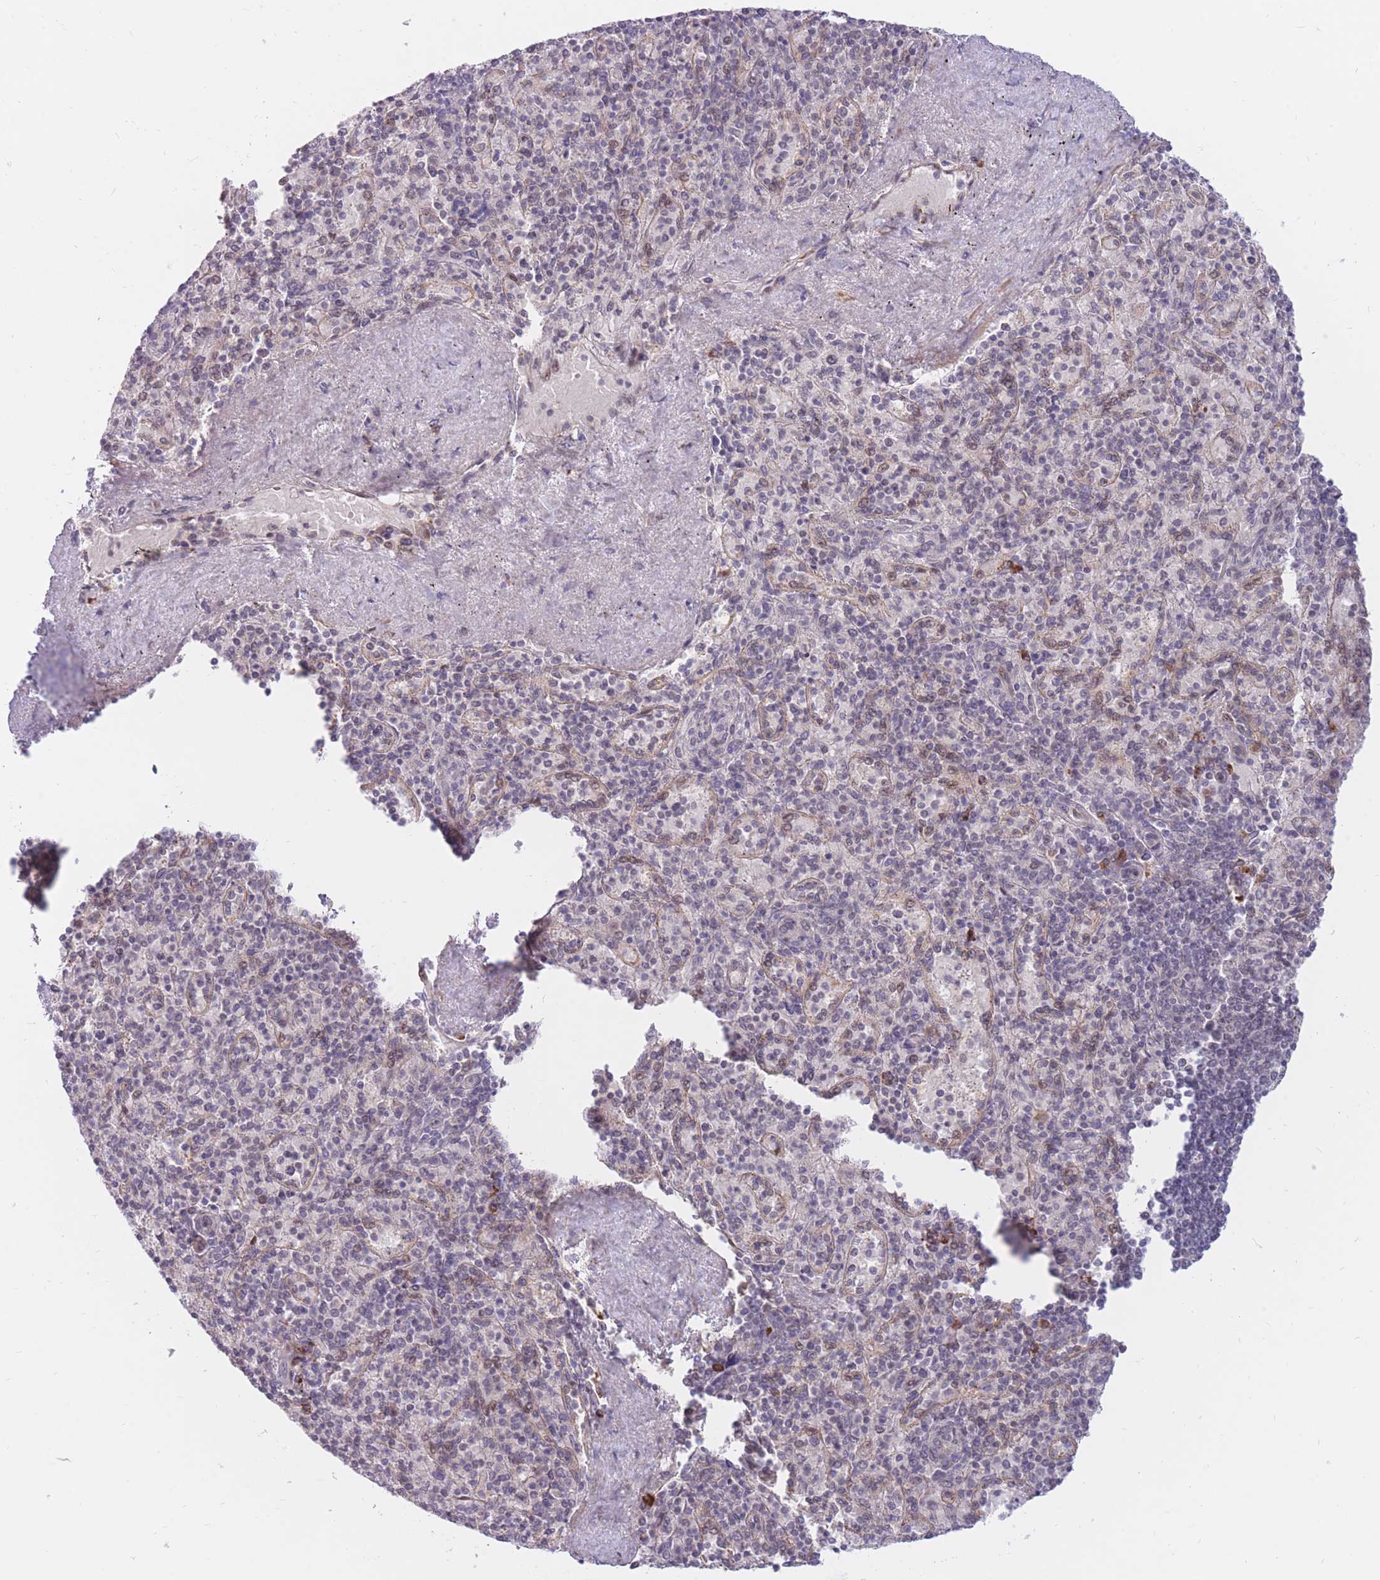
{"staining": {"intensity": "weak", "quantity": "25%-75%", "location": "nuclear"}, "tissue": "spleen", "cell_type": "Cells in red pulp", "image_type": "normal", "snomed": [{"axis": "morphology", "description": "Normal tissue, NOS"}, {"axis": "topography", "description": "Spleen"}], "caption": "Immunohistochemical staining of normal spleen exhibits weak nuclear protein staining in approximately 25%-75% of cells in red pulp.", "gene": "ERICH6B", "patient": {"sex": "male", "age": 82}}